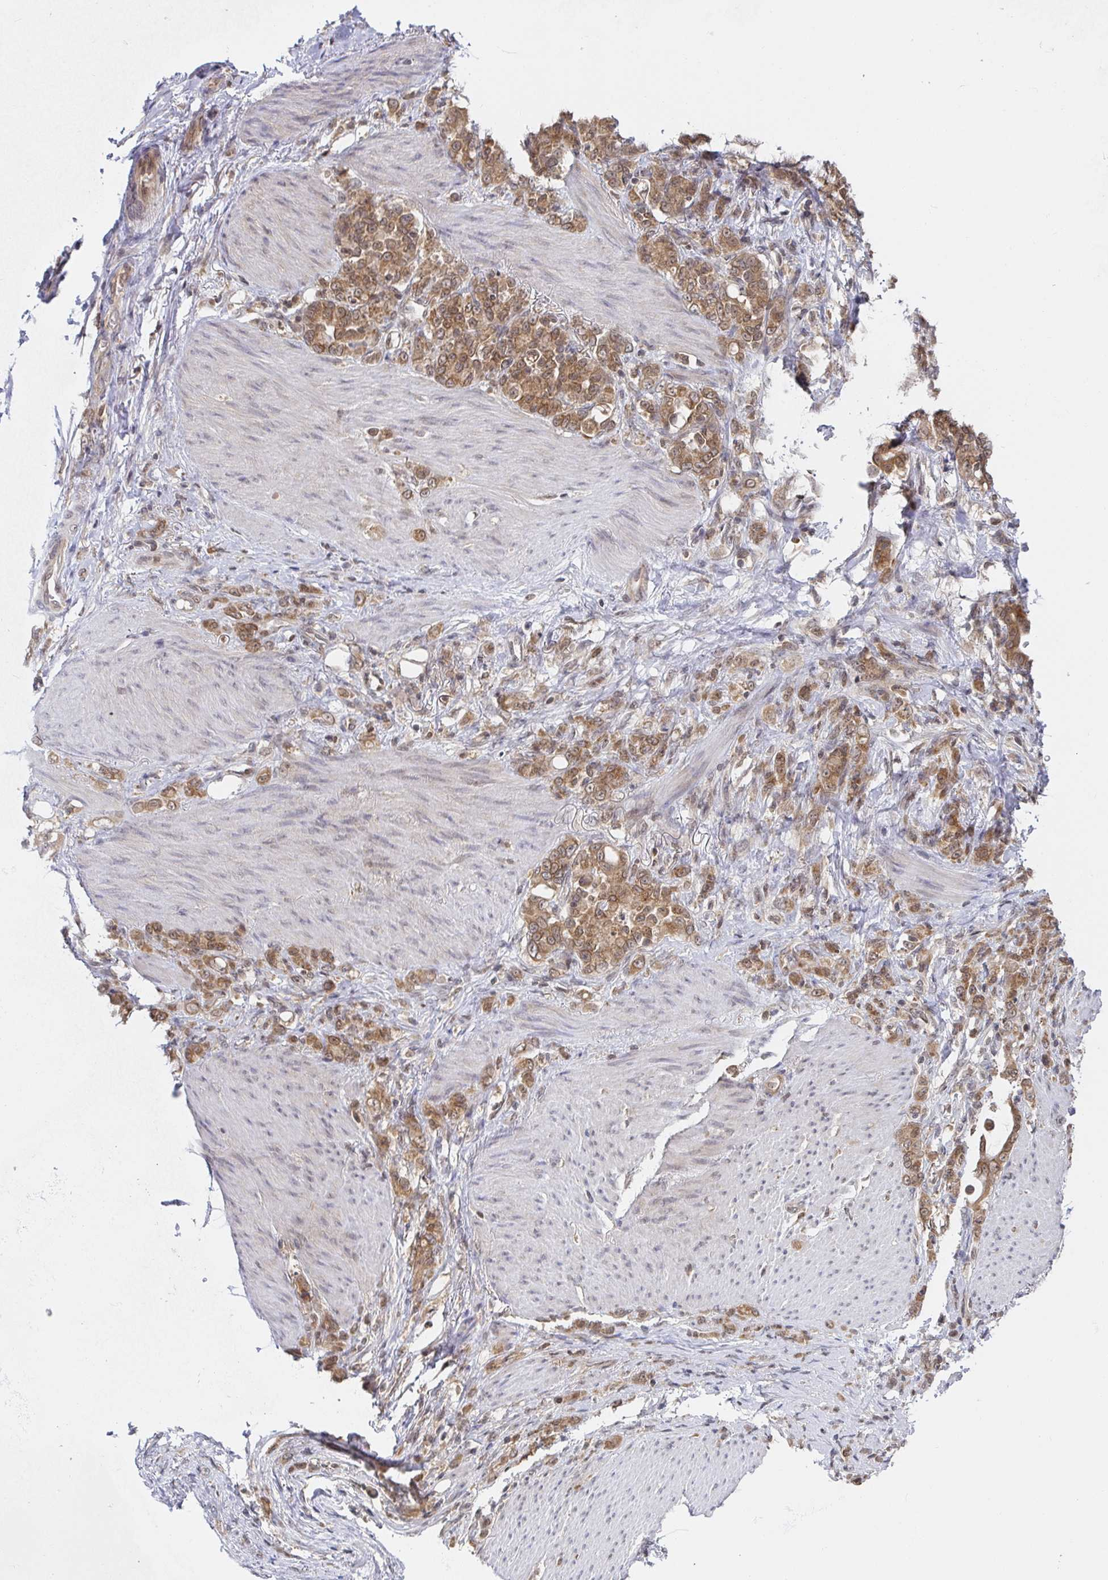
{"staining": {"intensity": "moderate", "quantity": ">75%", "location": "cytoplasmic/membranous"}, "tissue": "stomach cancer", "cell_type": "Tumor cells", "image_type": "cancer", "snomed": [{"axis": "morphology", "description": "Normal tissue, NOS"}, {"axis": "morphology", "description": "Adenocarcinoma, NOS"}, {"axis": "topography", "description": "Stomach"}], "caption": "Tumor cells exhibit medium levels of moderate cytoplasmic/membranous expression in approximately >75% of cells in human stomach adenocarcinoma. (Brightfield microscopy of DAB IHC at high magnification).", "gene": "ALG1", "patient": {"sex": "female", "age": 79}}